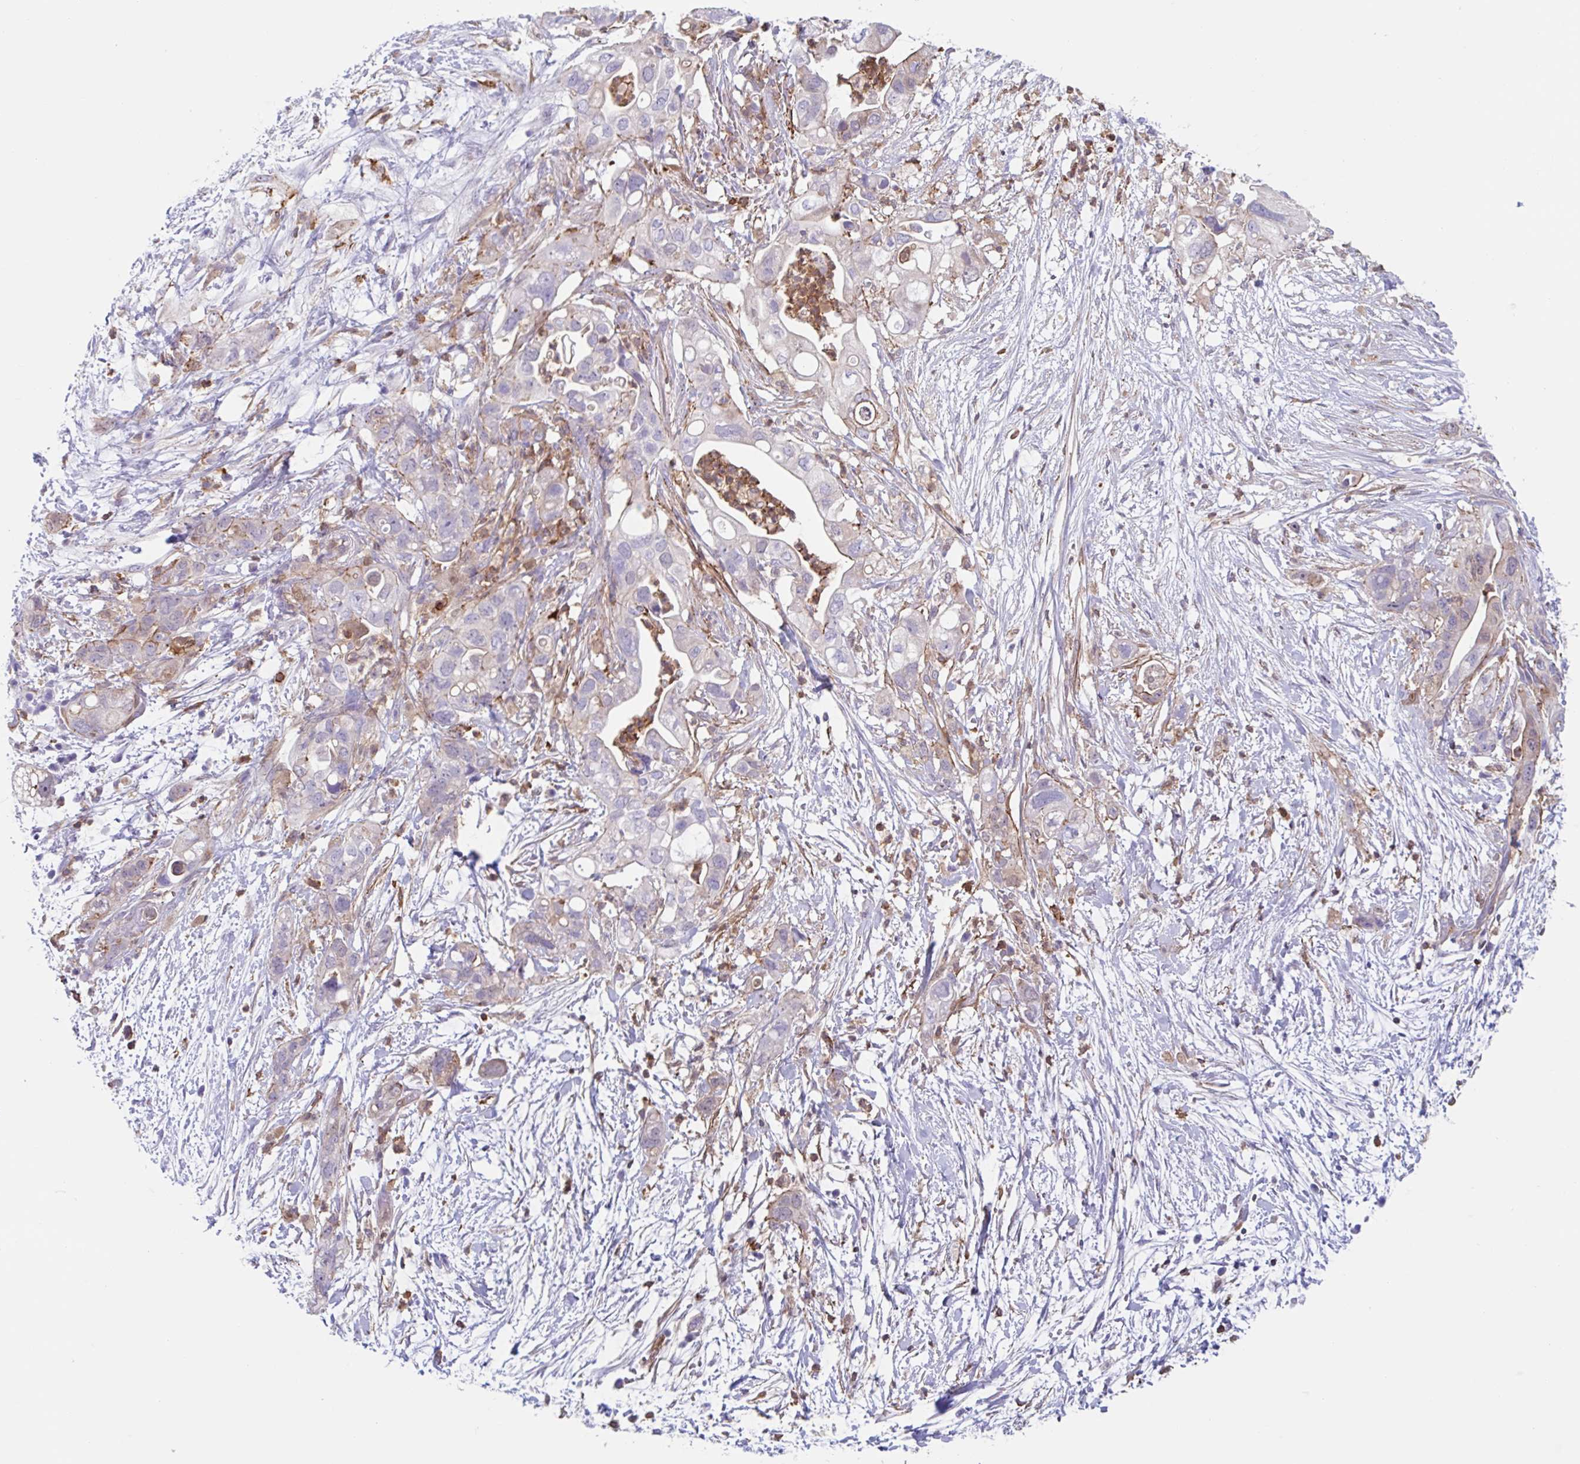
{"staining": {"intensity": "negative", "quantity": "none", "location": "none"}, "tissue": "pancreatic cancer", "cell_type": "Tumor cells", "image_type": "cancer", "snomed": [{"axis": "morphology", "description": "Adenocarcinoma, NOS"}, {"axis": "topography", "description": "Pancreas"}], "caption": "DAB (3,3'-diaminobenzidine) immunohistochemical staining of human pancreatic adenocarcinoma displays no significant staining in tumor cells.", "gene": "EFHD1", "patient": {"sex": "female", "age": 72}}